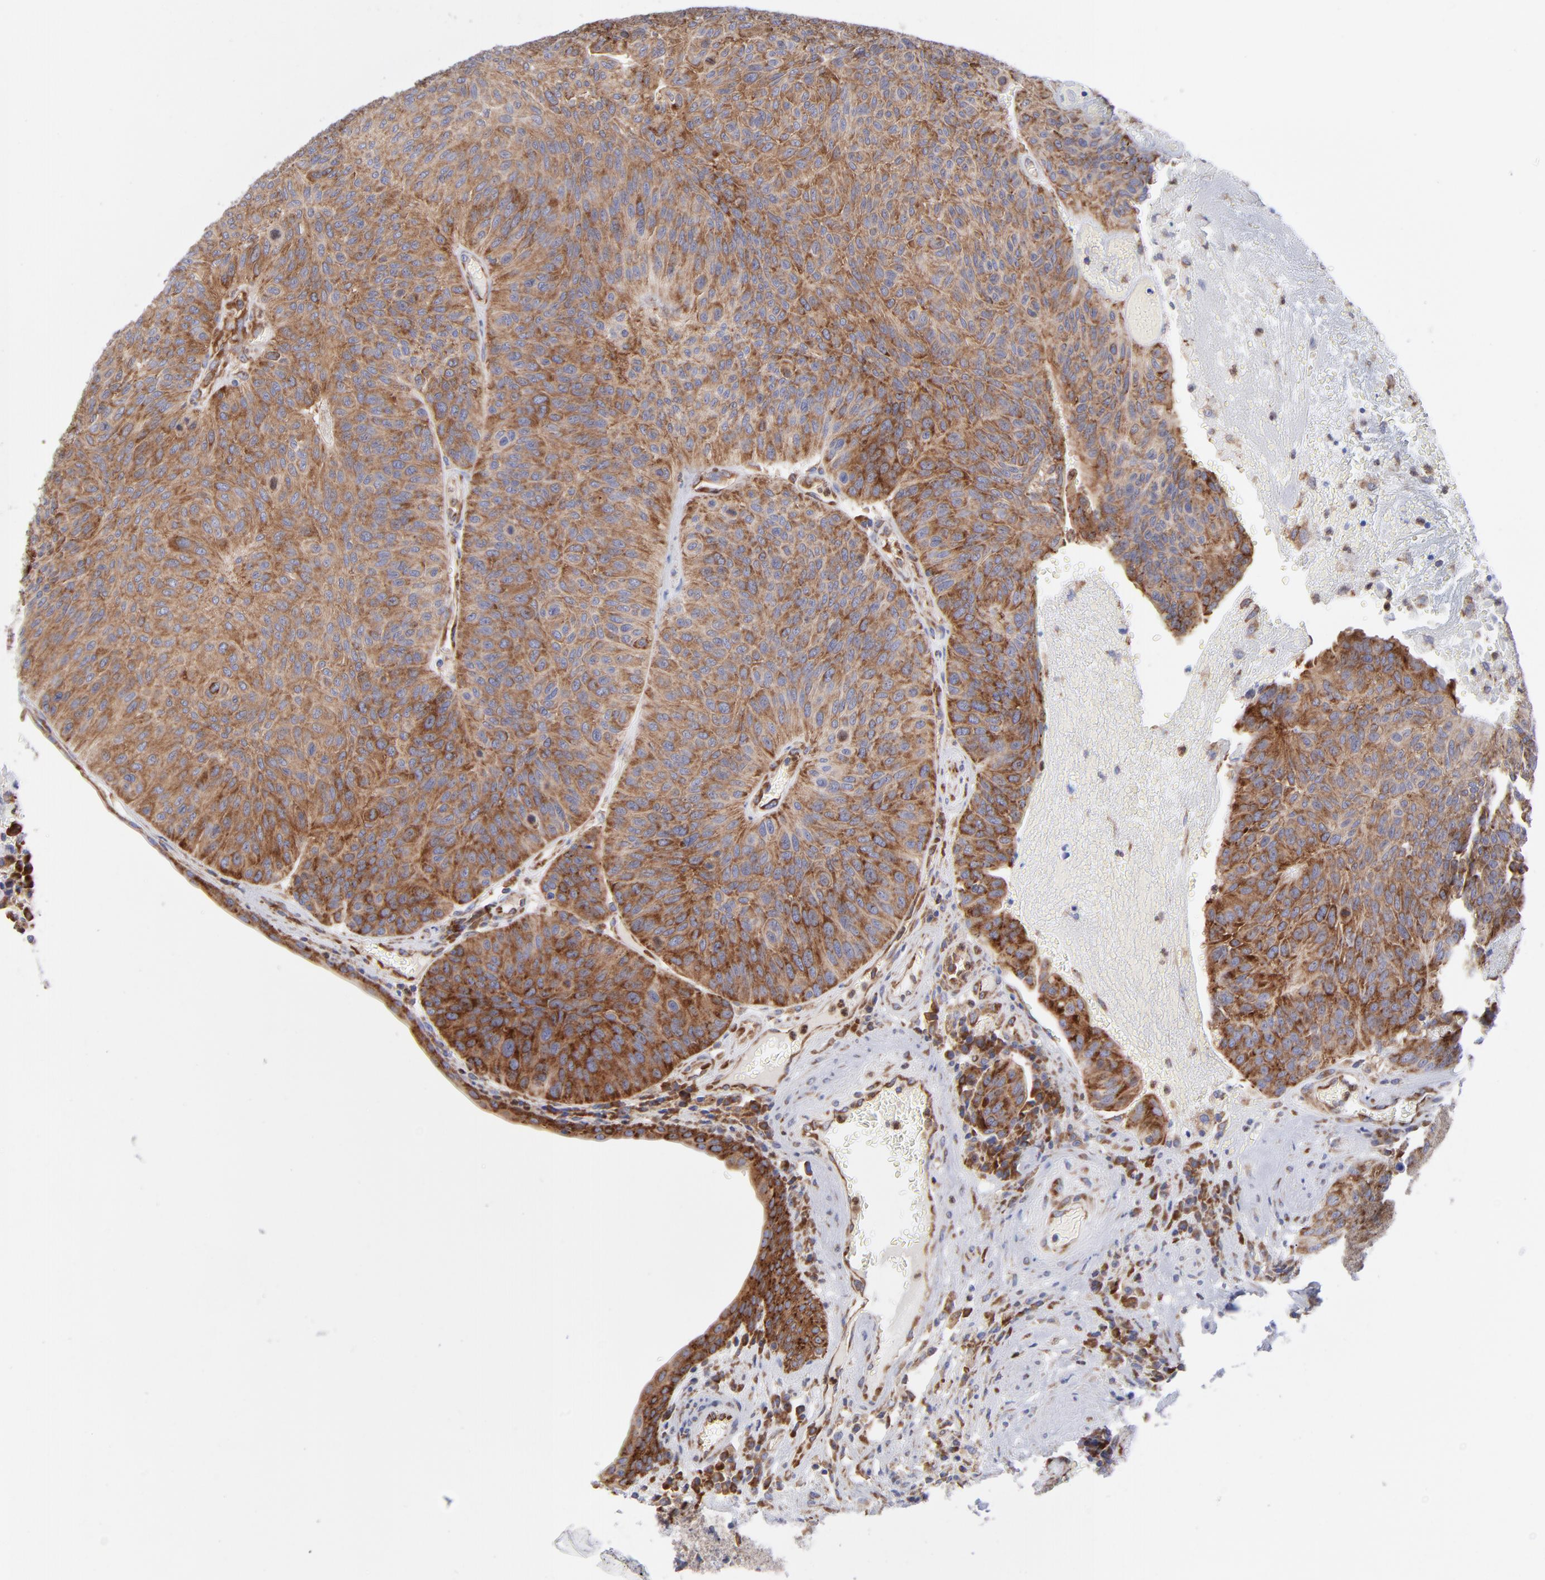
{"staining": {"intensity": "strong", "quantity": ">75%", "location": "cytoplasmic/membranous"}, "tissue": "urothelial cancer", "cell_type": "Tumor cells", "image_type": "cancer", "snomed": [{"axis": "morphology", "description": "Urothelial carcinoma, High grade"}, {"axis": "topography", "description": "Urinary bladder"}], "caption": "This histopathology image shows urothelial cancer stained with IHC to label a protein in brown. The cytoplasmic/membranous of tumor cells show strong positivity for the protein. Nuclei are counter-stained blue.", "gene": "EIF2AK2", "patient": {"sex": "male", "age": 66}}